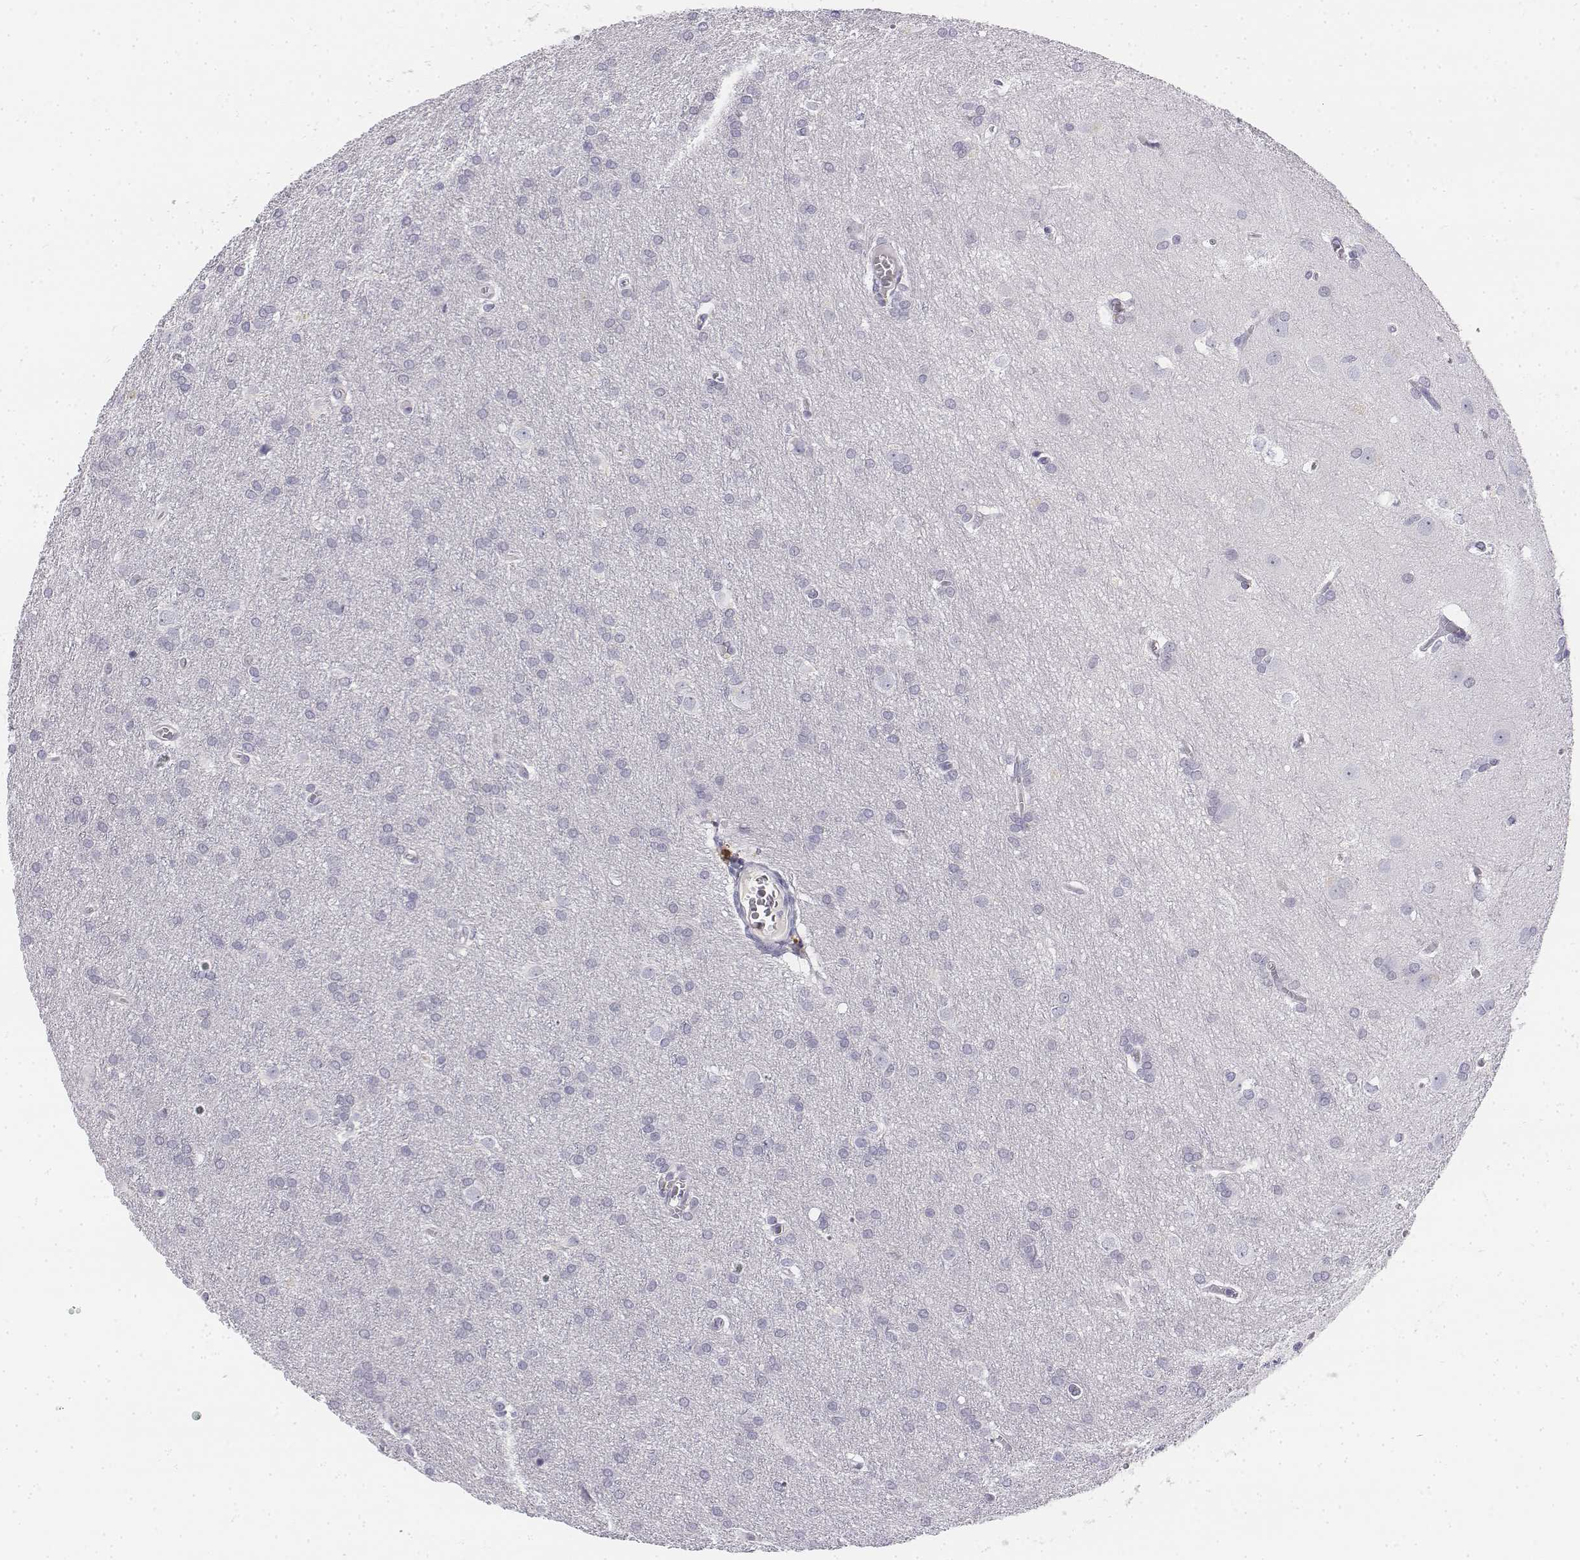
{"staining": {"intensity": "negative", "quantity": "none", "location": "none"}, "tissue": "glioma", "cell_type": "Tumor cells", "image_type": "cancer", "snomed": [{"axis": "morphology", "description": "Glioma, malignant, Low grade"}, {"axis": "topography", "description": "Brain"}], "caption": "This is an immunohistochemistry histopathology image of glioma. There is no positivity in tumor cells.", "gene": "UCN2", "patient": {"sex": "female", "age": 32}}